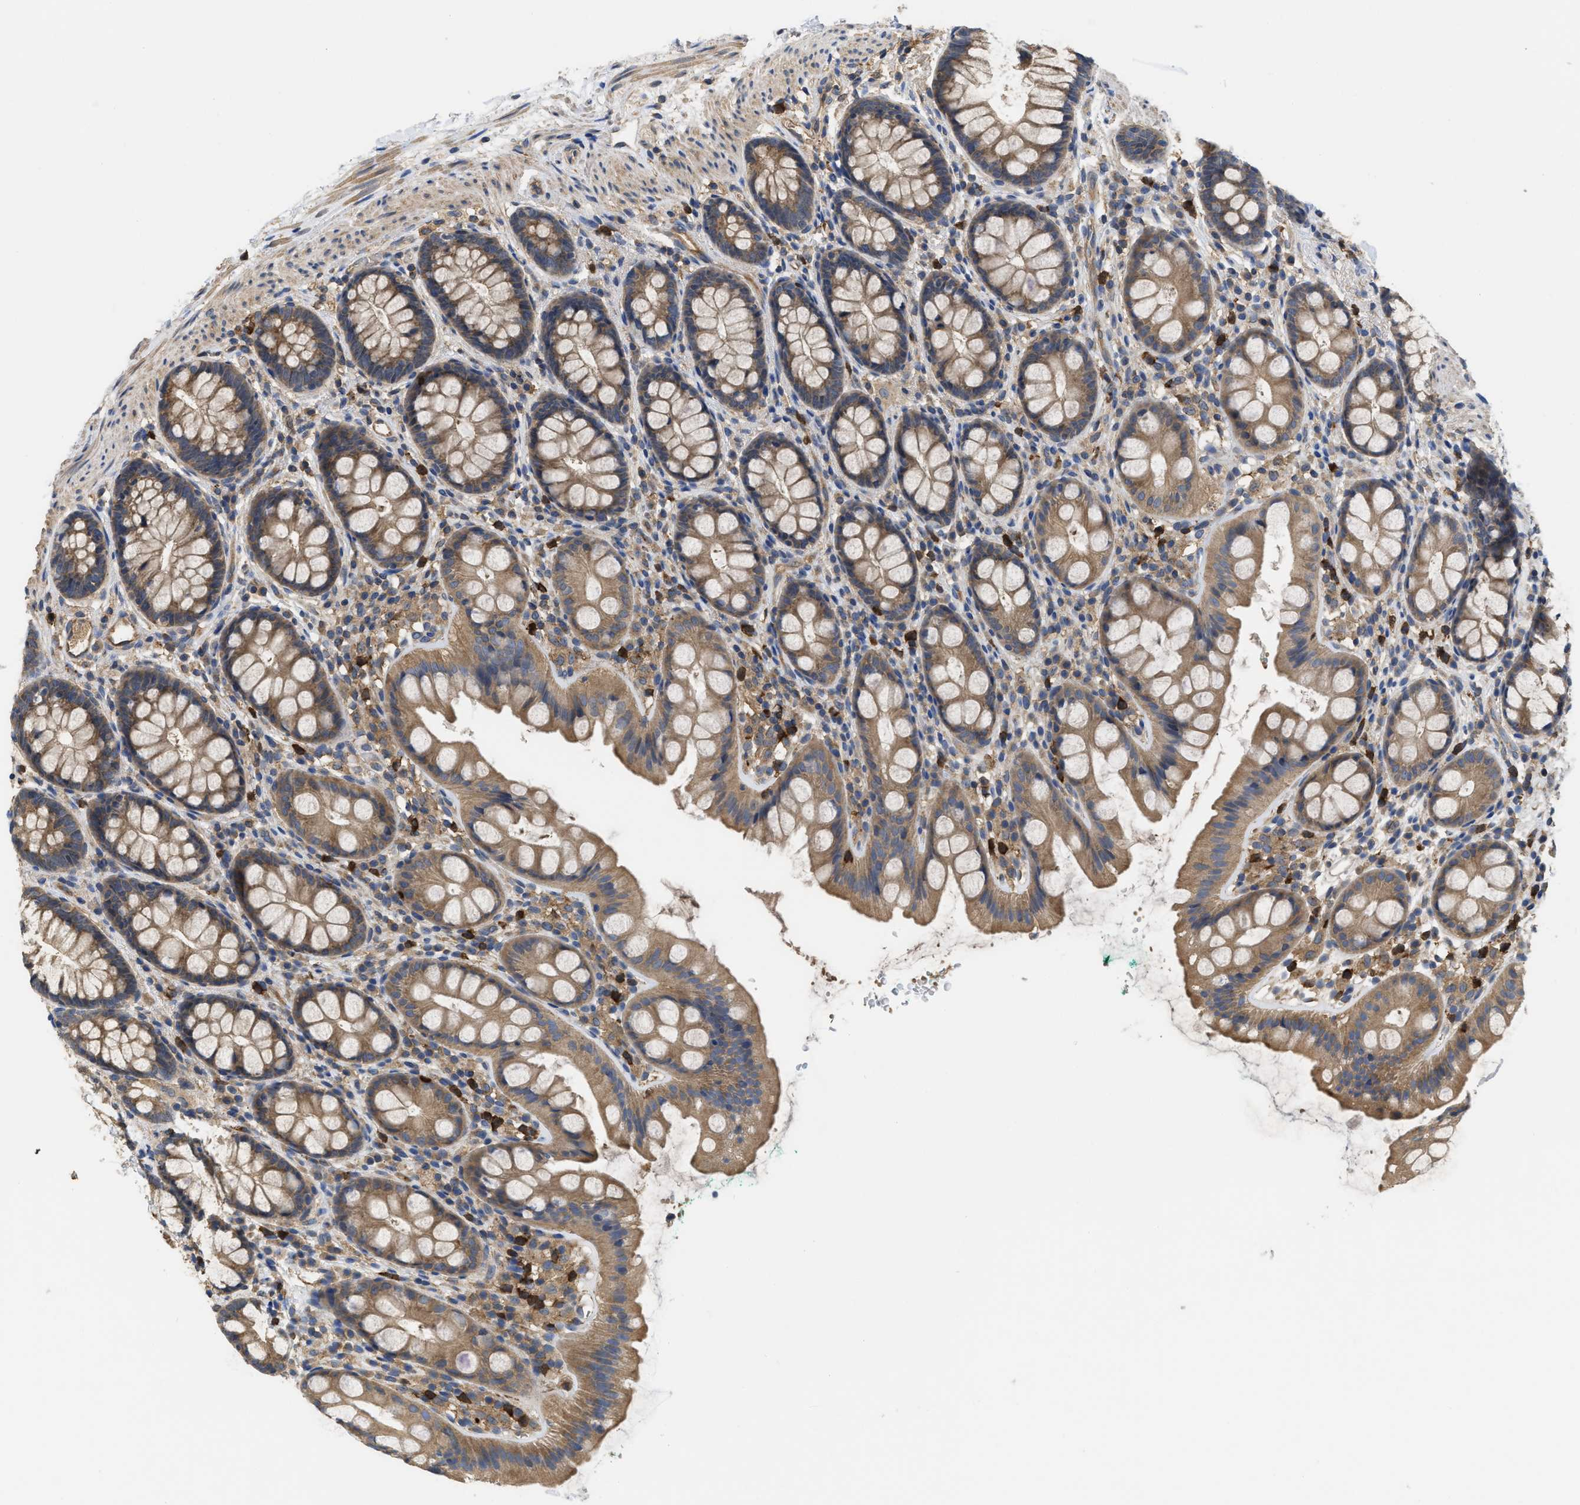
{"staining": {"intensity": "weak", "quantity": ">75%", "location": "cytoplasmic/membranous"}, "tissue": "rectum", "cell_type": "Glandular cells", "image_type": "normal", "snomed": [{"axis": "morphology", "description": "Normal tissue, NOS"}, {"axis": "topography", "description": "Rectum"}], "caption": "Glandular cells exhibit low levels of weak cytoplasmic/membranous positivity in about >75% of cells in benign rectum. The staining is performed using DAB brown chromogen to label protein expression. The nuclei are counter-stained blue using hematoxylin.", "gene": "RNF216", "patient": {"sex": "female", "age": 65}}